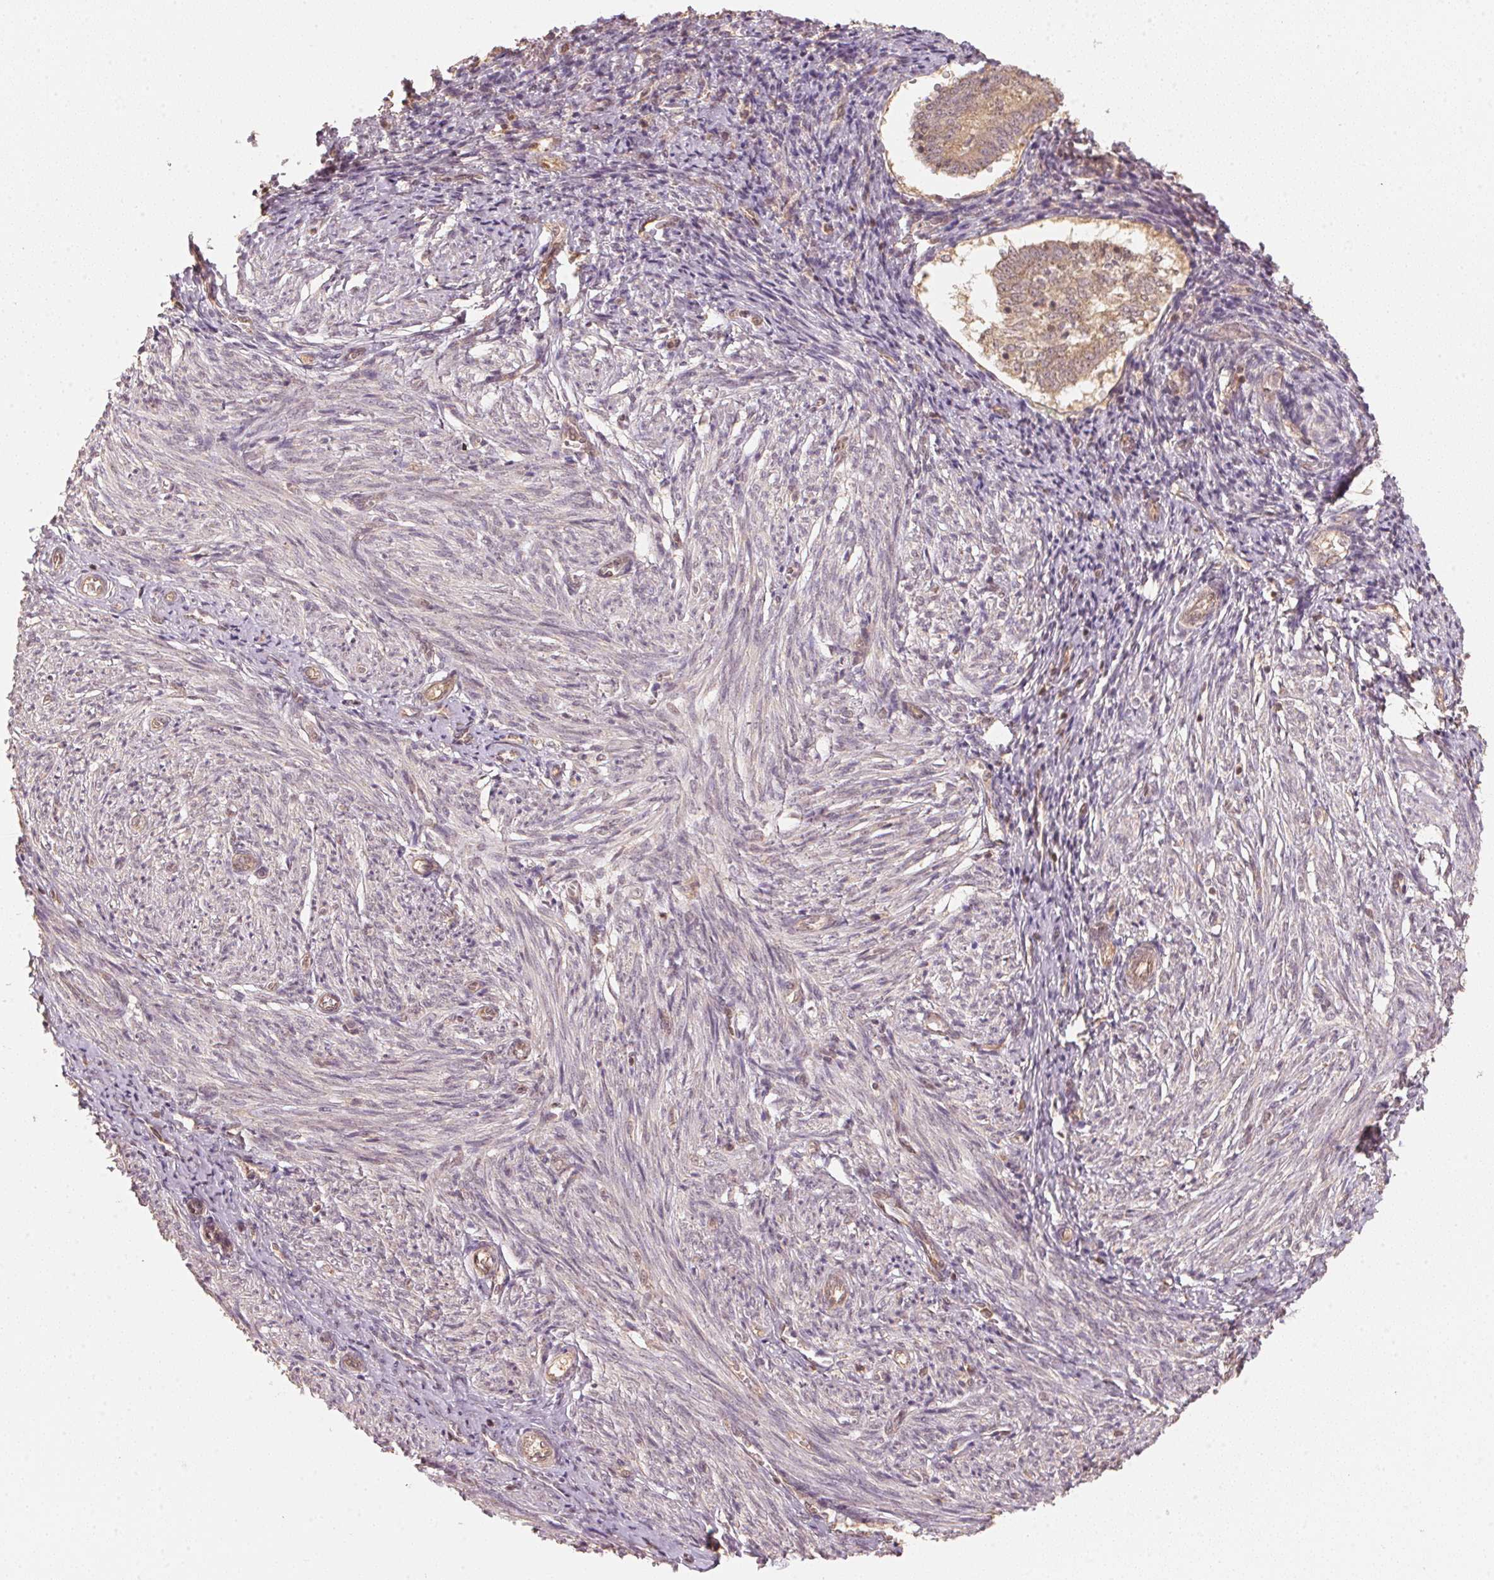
{"staining": {"intensity": "moderate", "quantity": ">75%", "location": "cytoplasmic/membranous"}, "tissue": "endometrium", "cell_type": "Cells in endometrial stroma", "image_type": "normal", "snomed": [{"axis": "morphology", "description": "Normal tissue, NOS"}, {"axis": "topography", "description": "Endometrium"}], "caption": "The histopathology image demonstrates immunohistochemical staining of benign endometrium. There is moderate cytoplasmic/membranous positivity is present in approximately >75% of cells in endometrial stroma.", "gene": "C2orf73", "patient": {"sex": "female", "age": 50}}